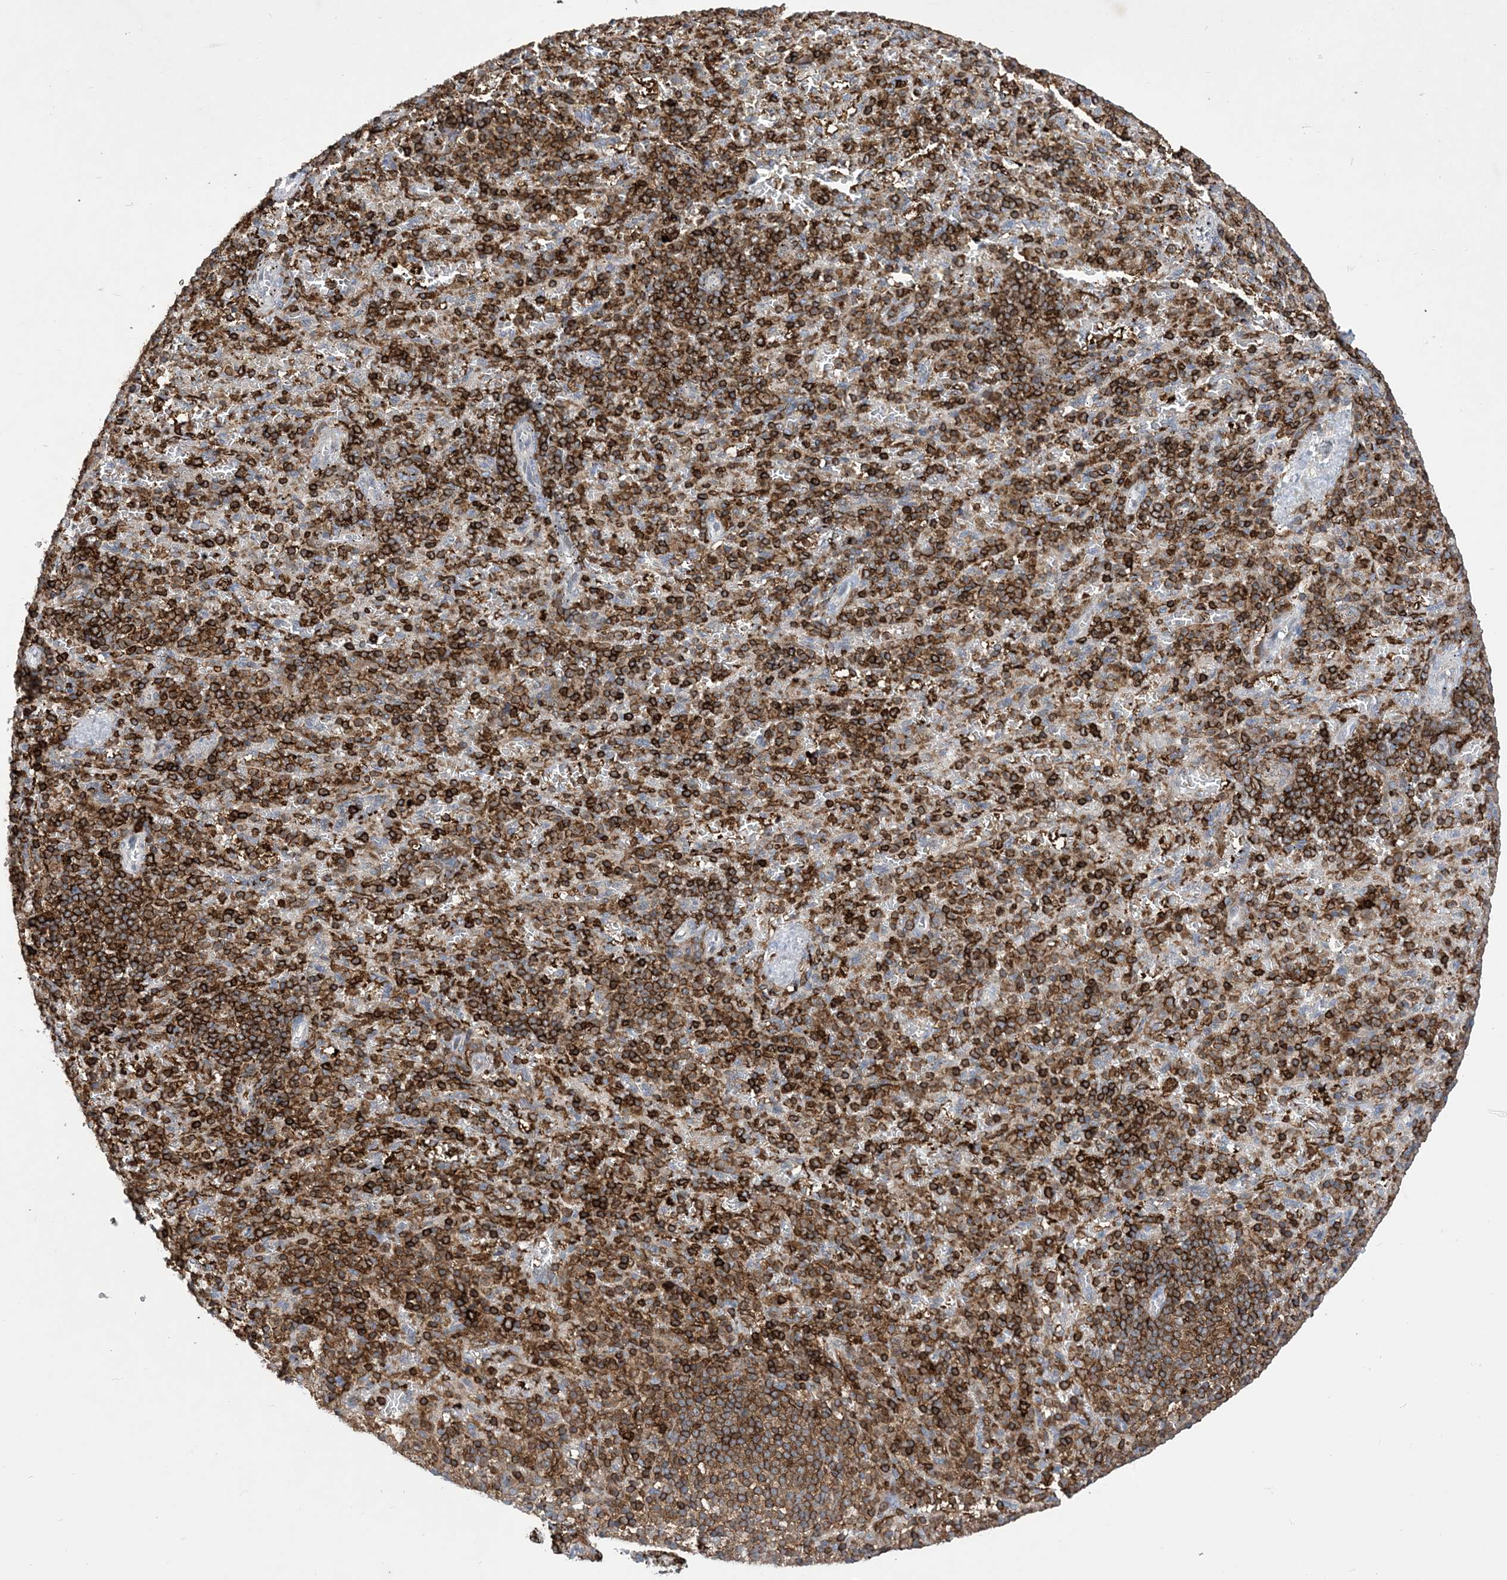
{"staining": {"intensity": "strong", "quantity": ">75%", "location": "cytoplasmic/membranous"}, "tissue": "spleen", "cell_type": "Cells in red pulp", "image_type": "normal", "snomed": [{"axis": "morphology", "description": "Normal tissue, NOS"}, {"axis": "topography", "description": "Spleen"}], "caption": "Immunohistochemical staining of benign spleen shows strong cytoplasmic/membranous protein staining in about >75% of cells in red pulp.", "gene": "AK9", "patient": {"sex": "female", "age": 74}}